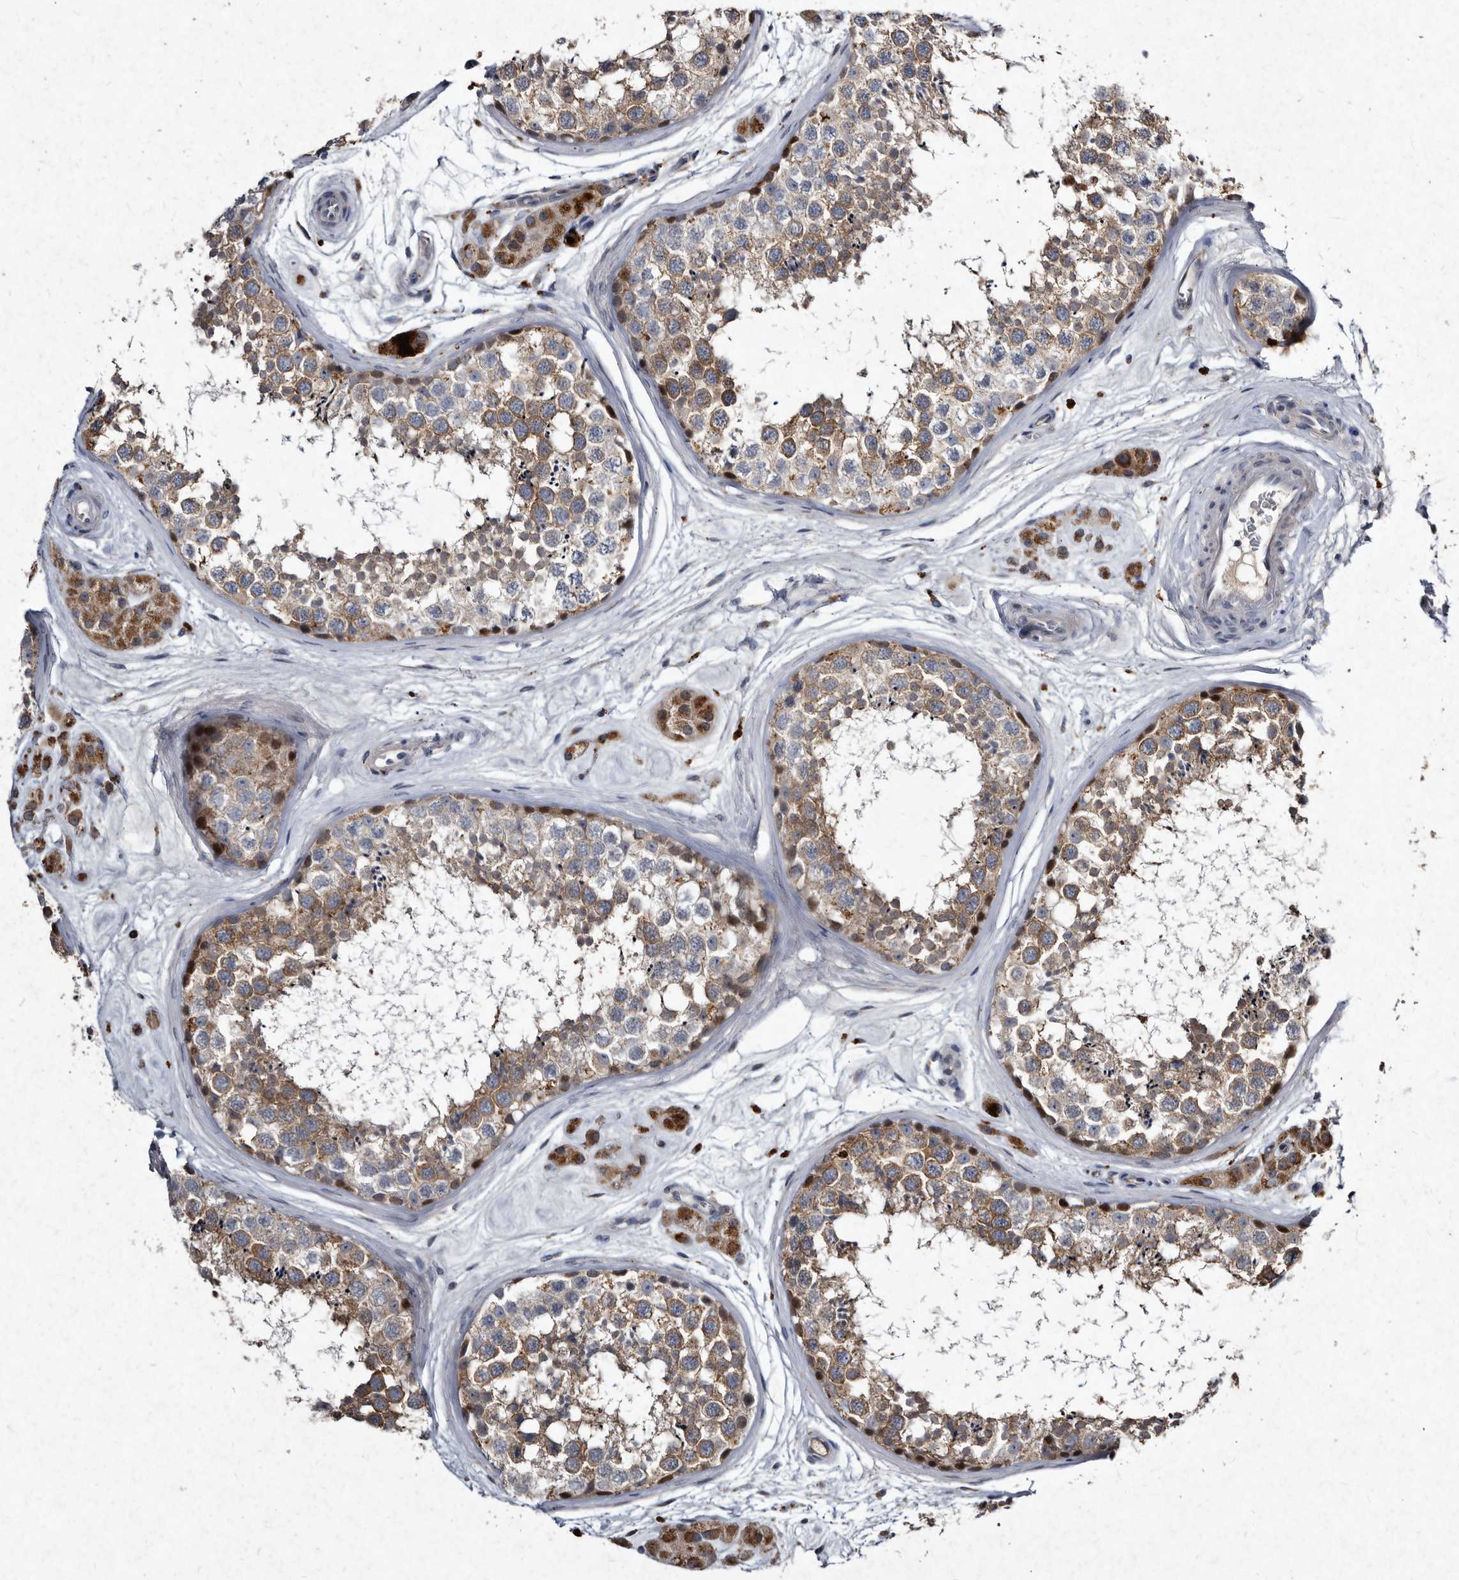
{"staining": {"intensity": "moderate", "quantity": "25%-75%", "location": "cytoplasmic/membranous"}, "tissue": "testis", "cell_type": "Cells in seminiferous ducts", "image_type": "normal", "snomed": [{"axis": "morphology", "description": "Normal tissue, NOS"}, {"axis": "topography", "description": "Testis"}], "caption": "Cells in seminiferous ducts exhibit medium levels of moderate cytoplasmic/membranous expression in approximately 25%-75% of cells in benign testis. Nuclei are stained in blue.", "gene": "YPEL1", "patient": {"sex": "male", "age": 56}}